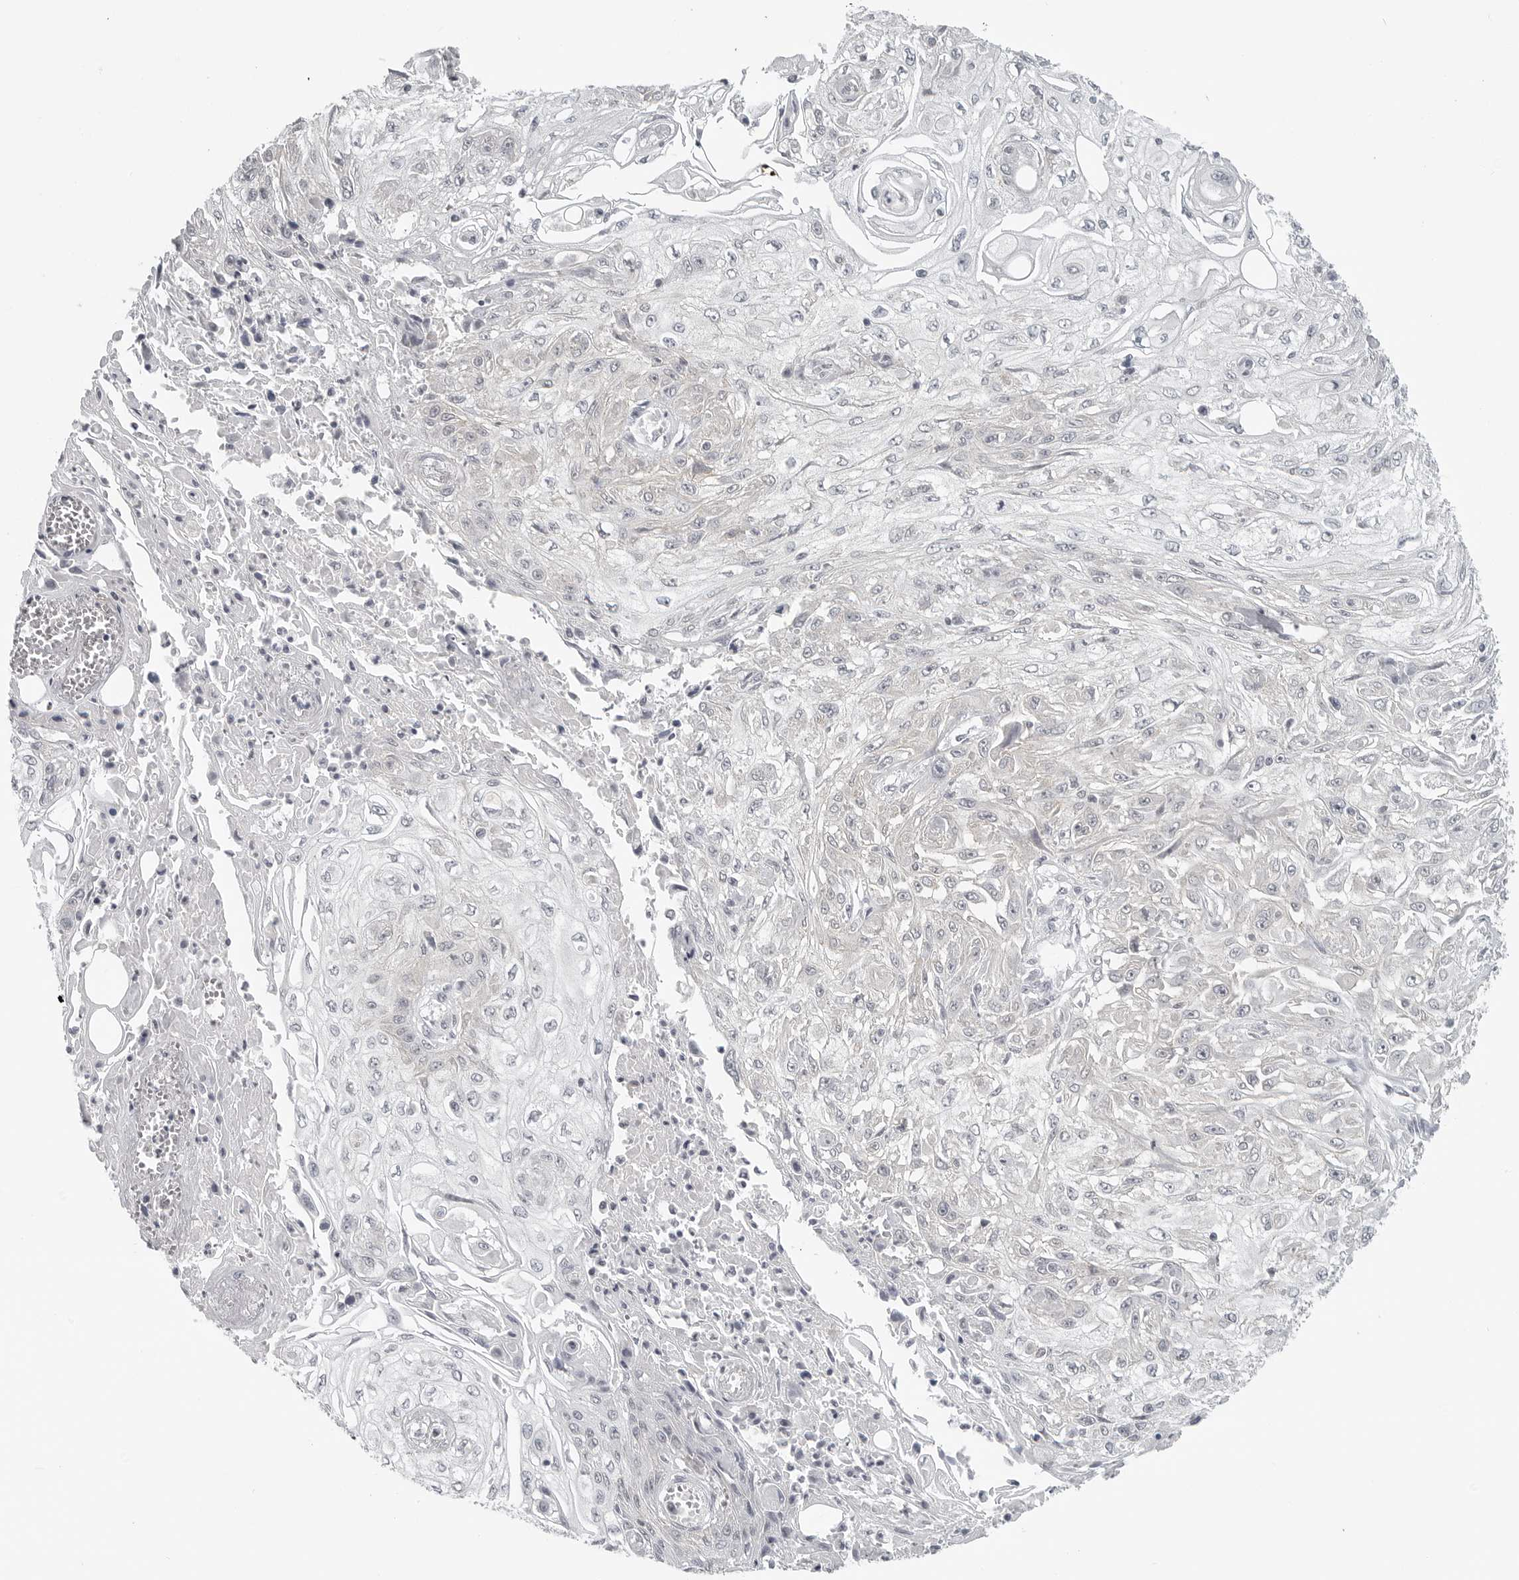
{"staining": {"intensity": "negative", "quantity": "none", "location": "none"}, "tissue": "skin cancer", "cell_type": "Tumor cells", "image_type": "cancer", "snomed": [{"axis": "morphology", "description": "Squamous cell carcinoma, NOS"}, {"axis": "morphology", "description": "Squamous cell carcinoma, metastatic, NOS"}, {"axis": "topography", "description": "Skin"}, {"axis": "topography", "description": "Lymph node"}], "caption": "There is no significant staining in tumor cells of skin cancer (squamous cell carcinoma).", "gene": "BPIFA1", "patient": {"sex": "male", "age": 75}}